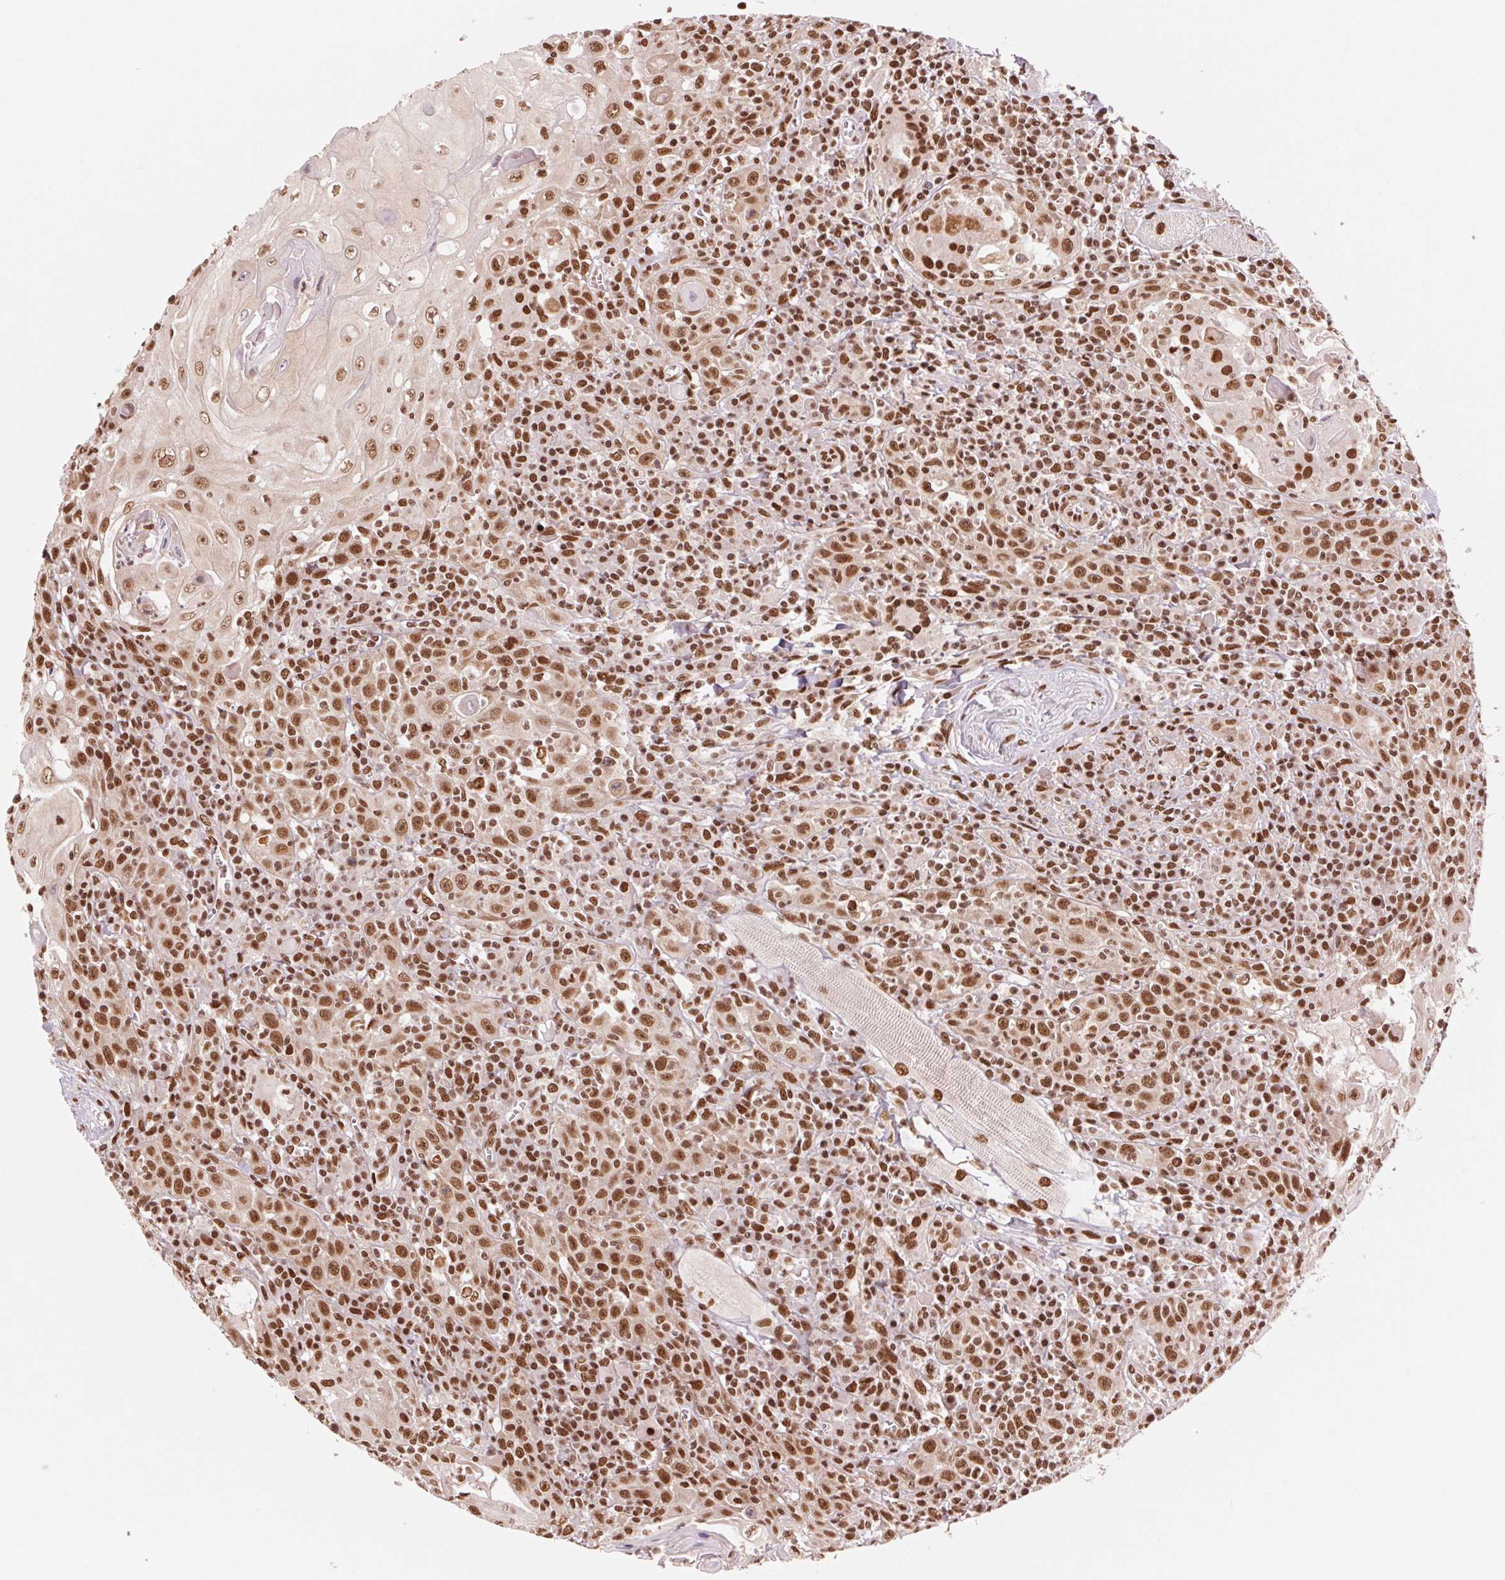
{"staining": {"intensity": "strong", "quantity": ">75%", "location": "nuclear"}, "tissue": "head and neck cancer", "cell_type": "Tumor cells", "image_type": "cancer", "snomed": [{"axis": "morphology", "description": "Squamous cell carcinoma, NOS"}, {"axis": "topography", "description": "Head-Neck"}], "caption": "DAB (3,3'-diaminobenzidine) immunohistochemical staining of human head and neck cancer (squamous cell carcinoma) shows strong nuclear protein positivity in about >75% of tumor cells. Using DAB (3,3'-diaminobenzidine) (brown) and hematoxylin (blue) stains, captured at high magnification using brightfield microscopy.", "gene": "TTLL9", "patient": {"sex": "male", "age": 52}}